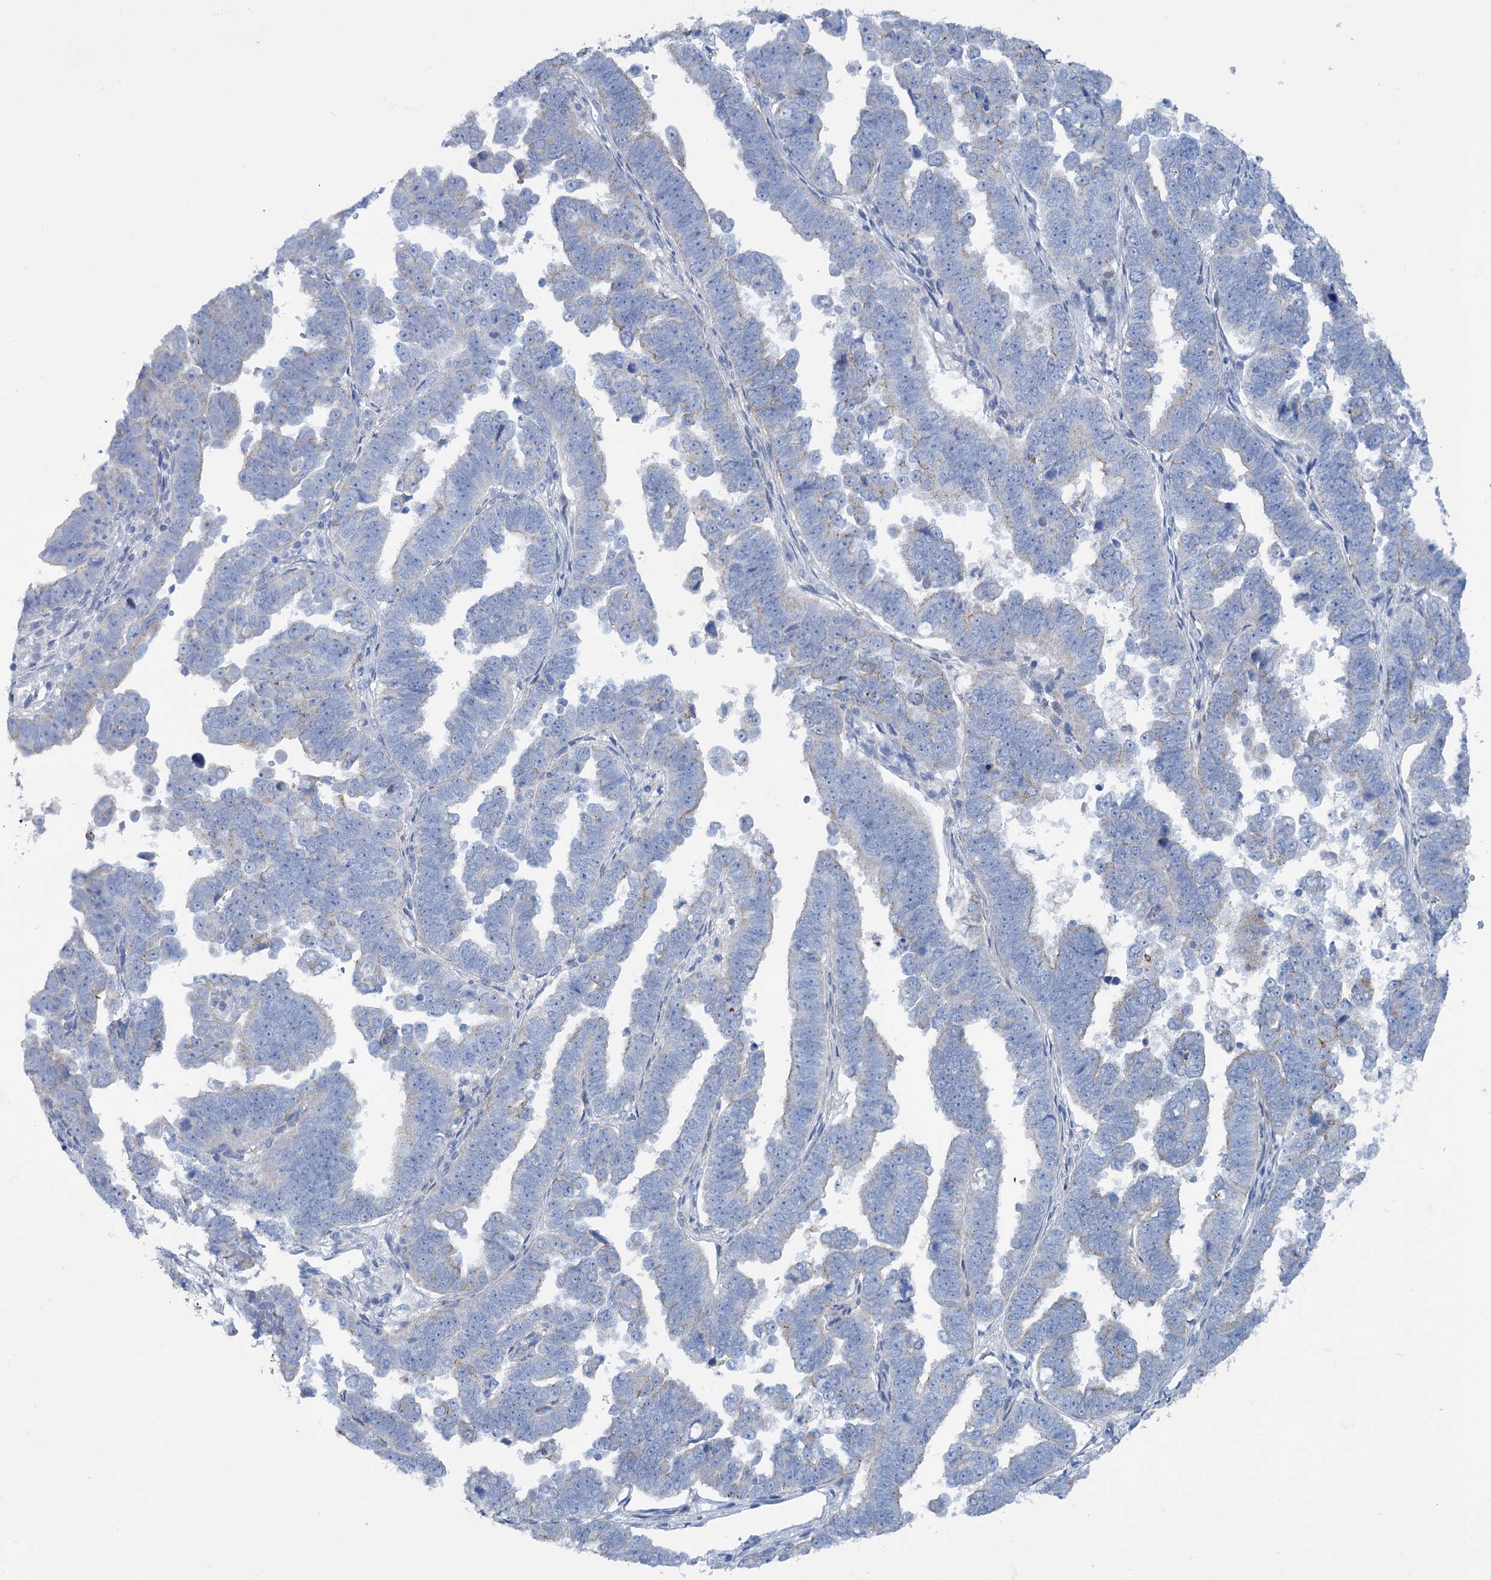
{"staining": {"intensity": "negative", "quantity": "none", "location": "none"}, "tissue": "endometrial cancer", "cell_type": "Tumor cells", "image_type": "cancer", "snomed": [{"axis": "morphology", "description": "Adenocarcinoma, NOS"}, {"axis": "topography", "description": "Endometrium"}], "caption": "Immunohistochemical staining of endometrial adenocarcinoma displays no significant positivity in tumor cells.", "gene": "FAAP20", "patient": {"sex": "female", "age": 75}}